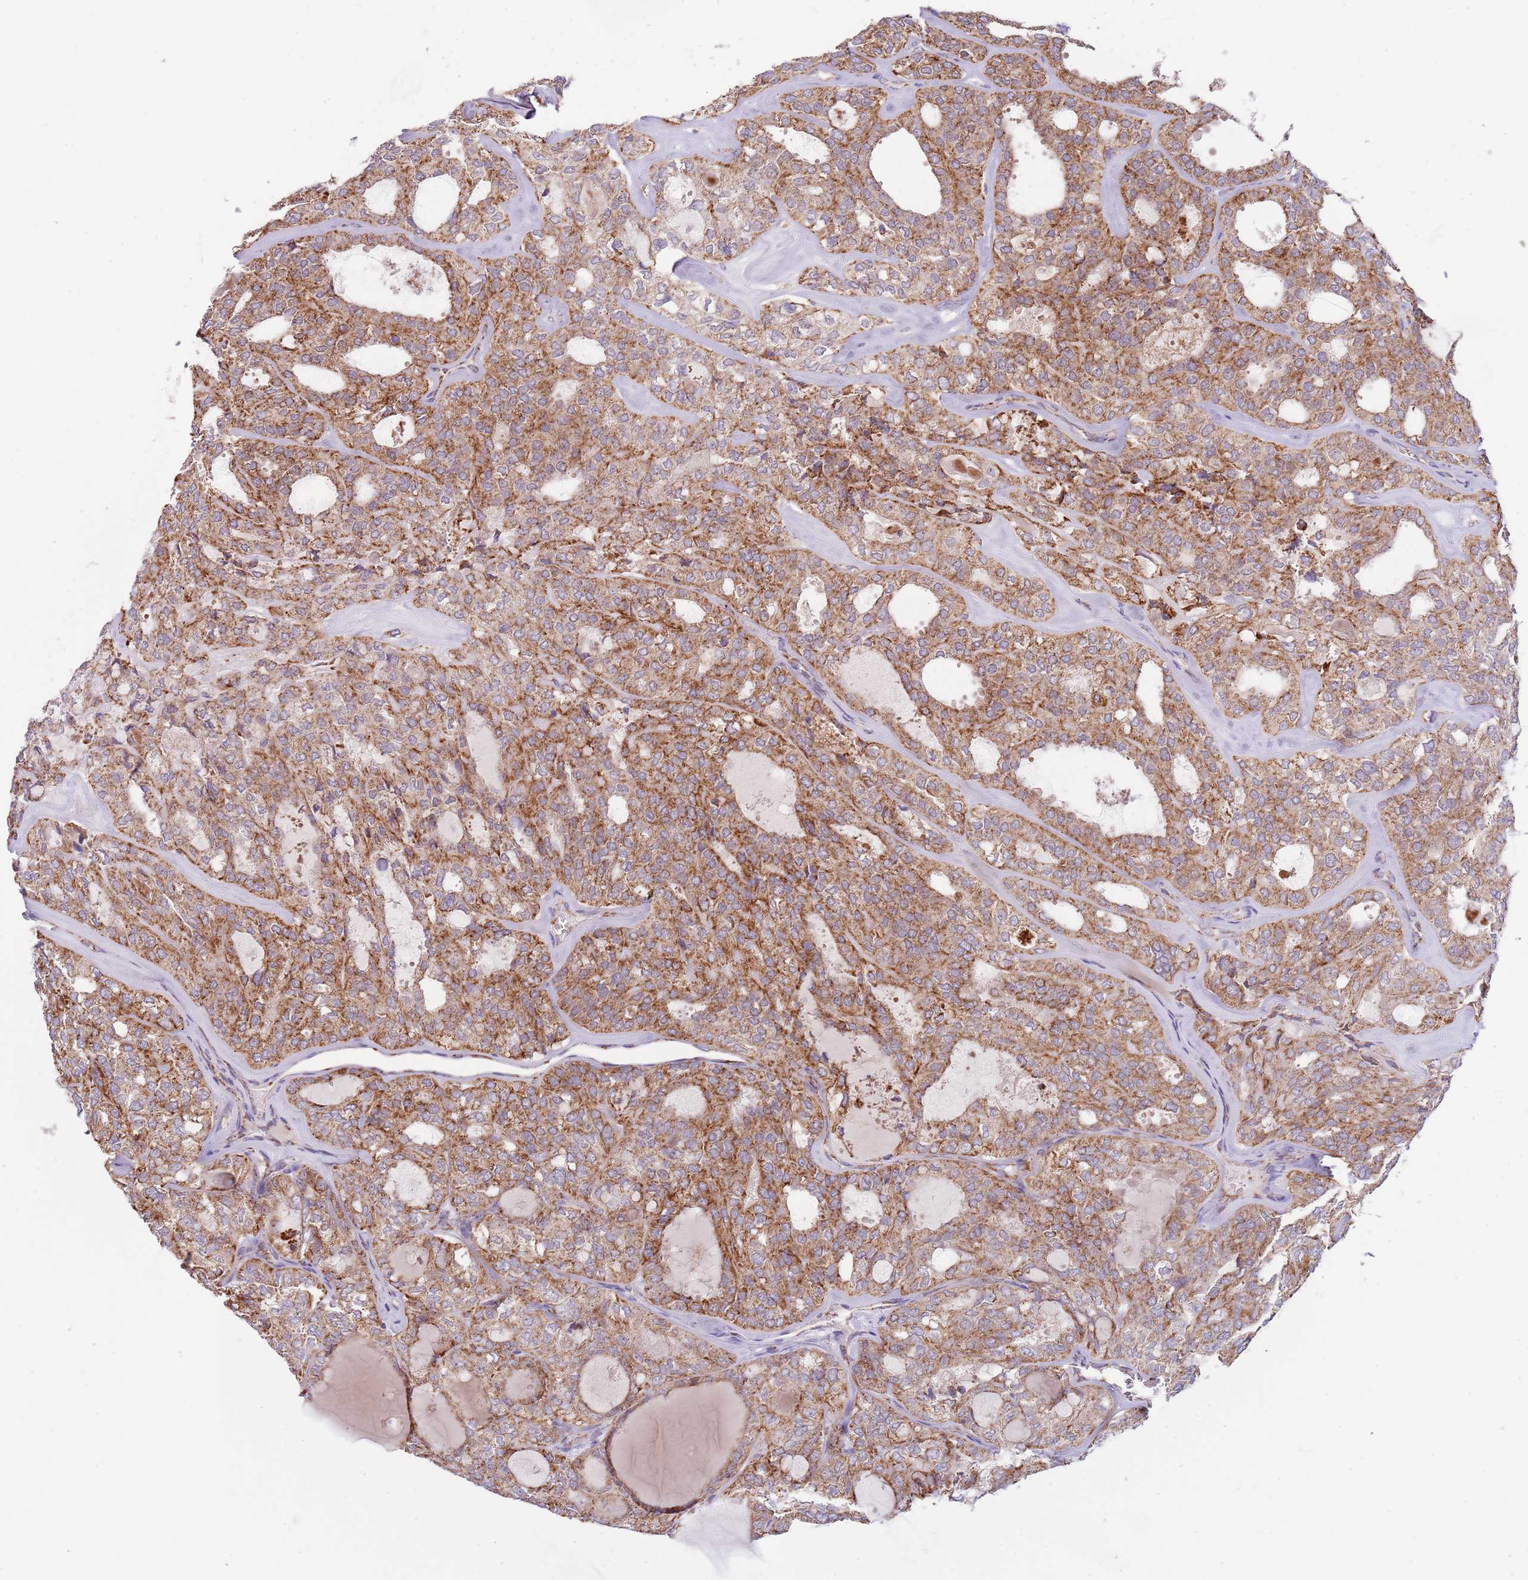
{"staining": {"intensity": "moderate", "quantity": ">75%", "location": "cytoplasmic/membranous"}, "tissue": "thyroid cancer", "cell_type": "Tumor cells", "image_type": "cancer", "snomed": [{"axis": "morphology", "description": "Follicular adenoma carcinoma, NOS"}, {"axis": "topography", "description": "Thyroid gland"}], "caption": "Immunohistochemistry (IHC) (DAB (3,3'-diaminobenzidine)) staining of human thyroid cancer (follicular adenoma carcinoma) shows moderate cytoplasmic/membranous protein staining in approximately >75% of tumor cells. The staining was performed using DAB (3,3'-diaminobenzidine) to visualize the protein expression in brown, while the nuclei were stained in blue with hematoxylin (Magnification: 20x).", "gene": "LHX6", "patient": {"sex": "male", "age": 75}}